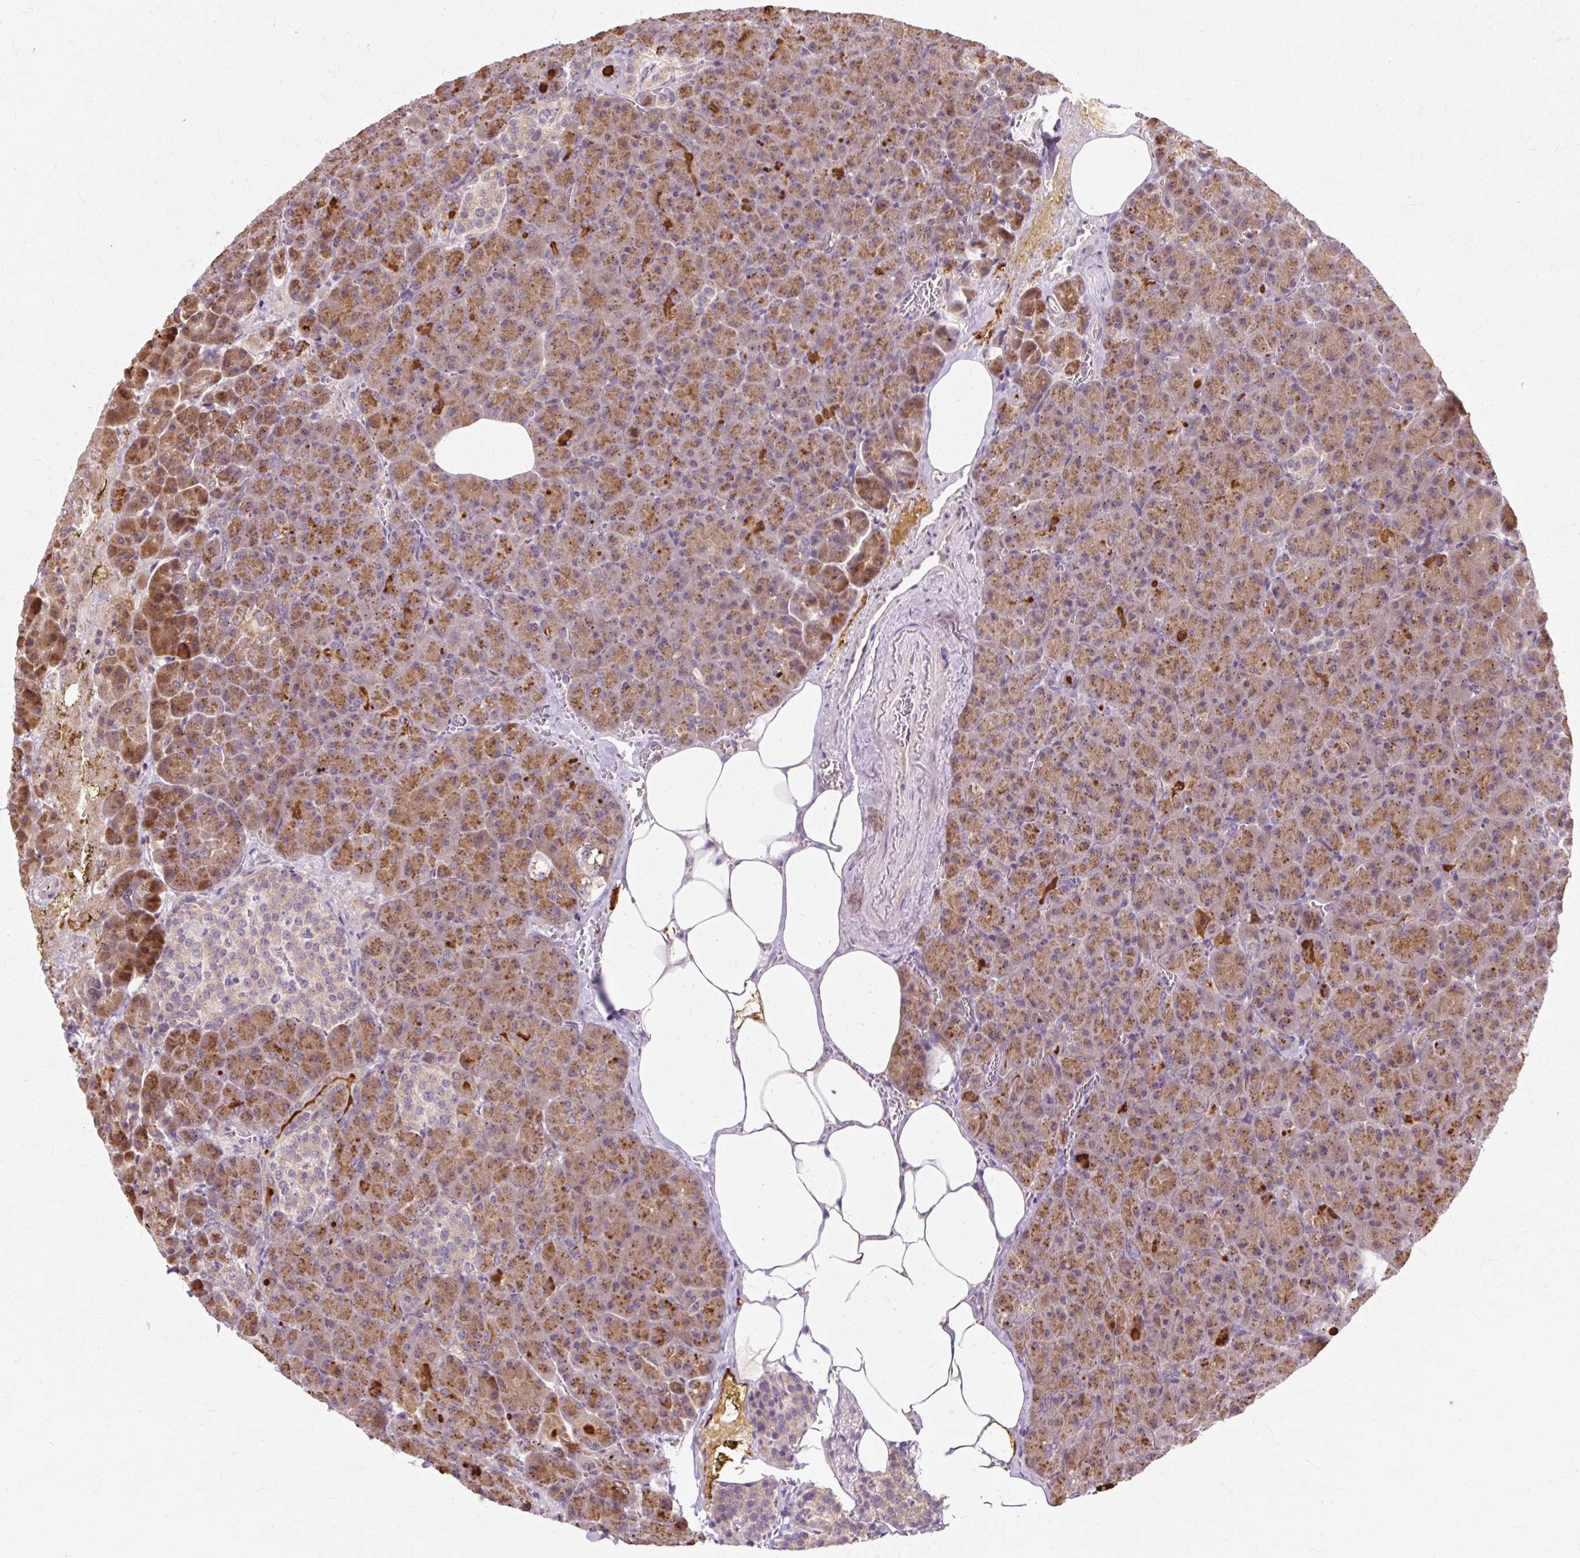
{"staining": {"intensity": "moderate", "quantity": ">75%", "location": "cytoplasmic/membranous"}, "tissue": "pancreas", "cell_type": "Exocrine glandular cells", "image_type": "normal", "snomed": [{"axis": "morphology", "description": "Normal tissue, NOS"}, {"axis": "topography", "description": "Pancreas"}], "caption": "Pancreas stained with DAB (3,3'-diaminobenzidine) IHC reveals medium levels of moderate cytoplasmic/membranous positivity in about >75% of exocrine glandular cells.", "gene": "GEMIN2", "patient": {"sex": "female", "age": 74}}